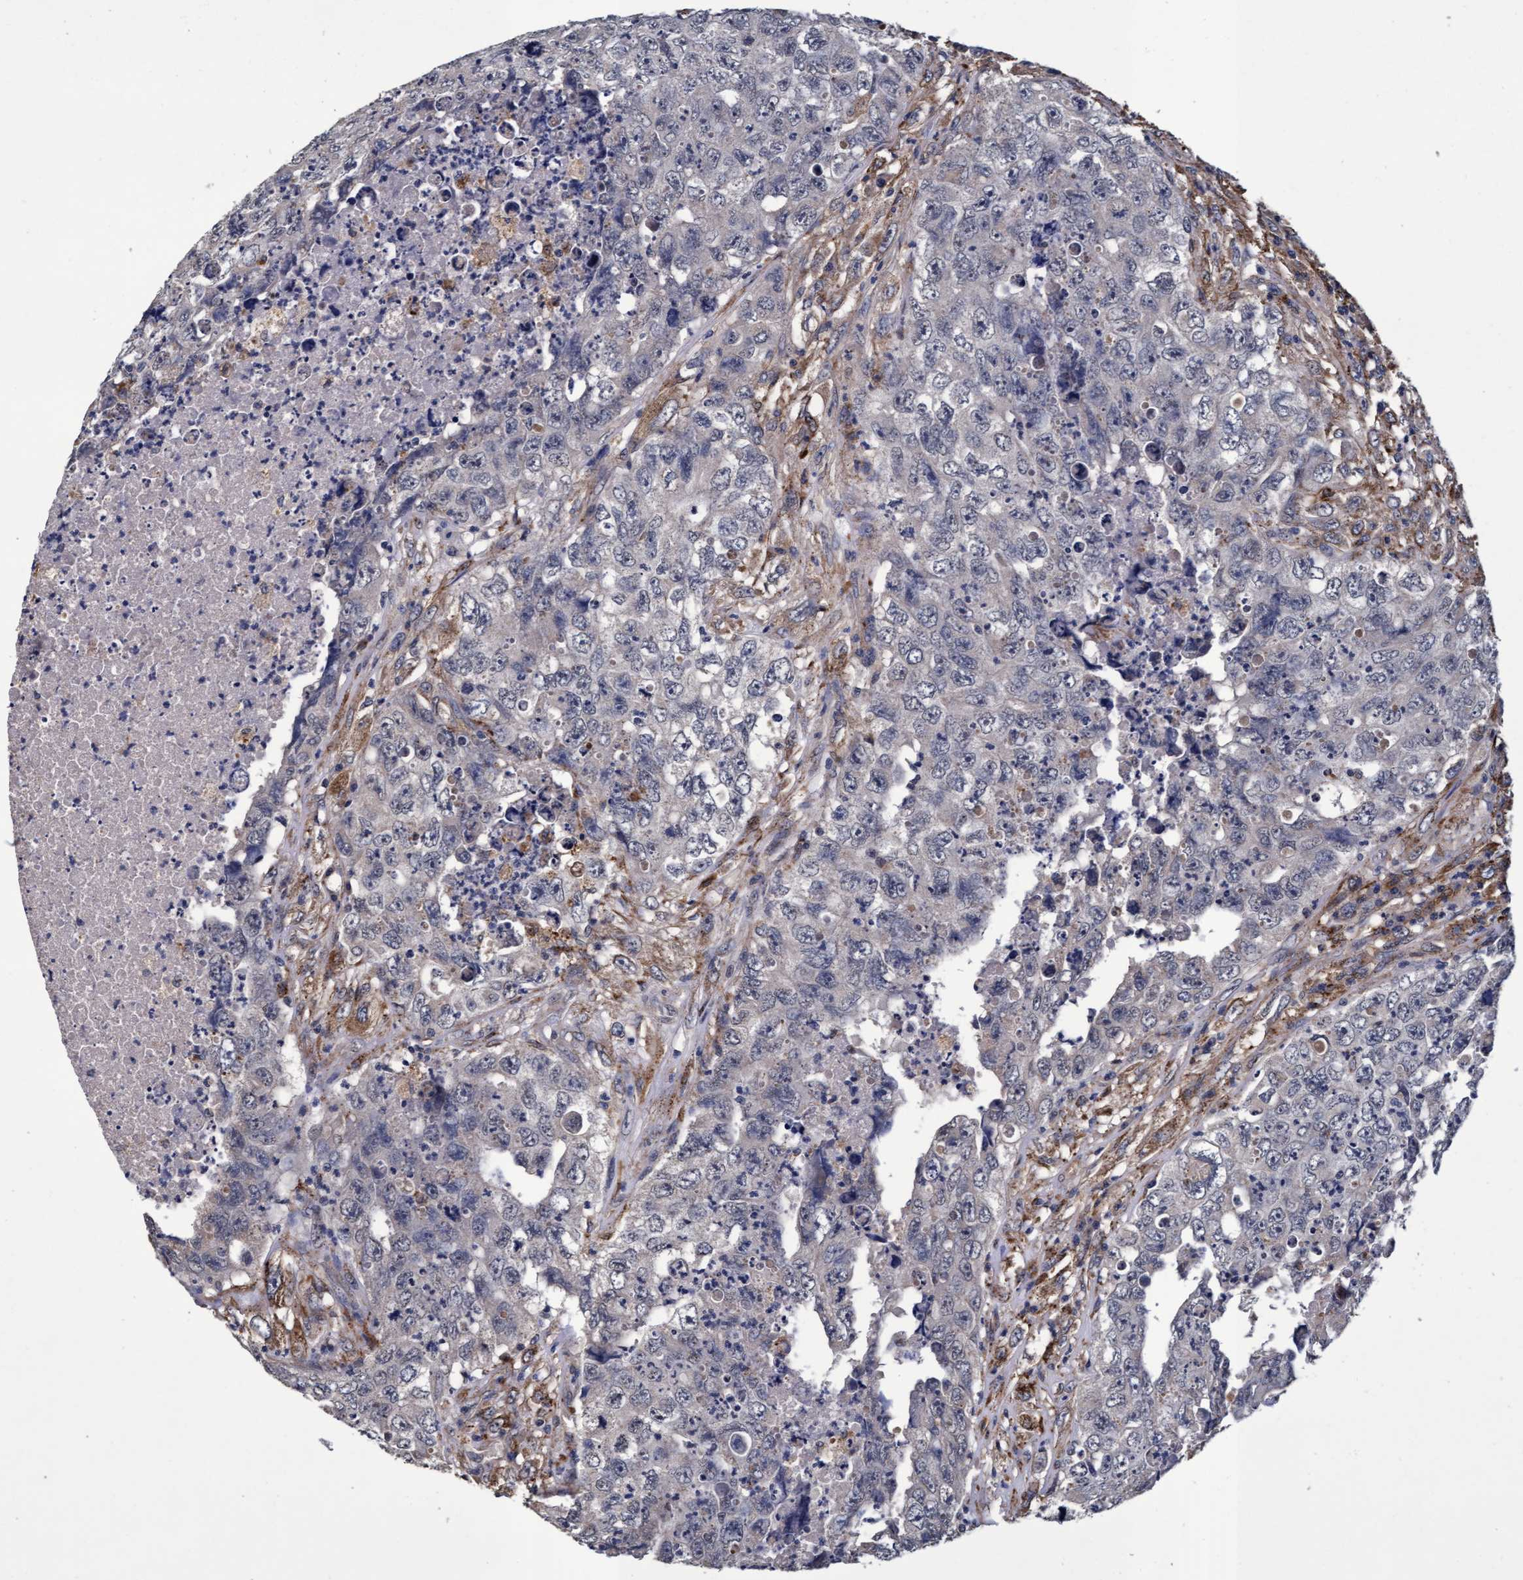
{"staining": {"intensity": "negative", "quantity": "none", "location": "none"}, "tissue": "testis cancer", "cell_type": "Tumor cells", "image_type": "cancer", "snomed": [{"axis": "morphology", "description": "Carcinoma, Embryonal, NOS"}, {"axis": "topography", "description": "Testis"}], "caption": "DAB immunohistochemical staining of testis embryonal carcinoma demonstrates no significant positivity in tumor cells.", "gene": "CPQ", "patient": {"sex": "male", "age": 32}}